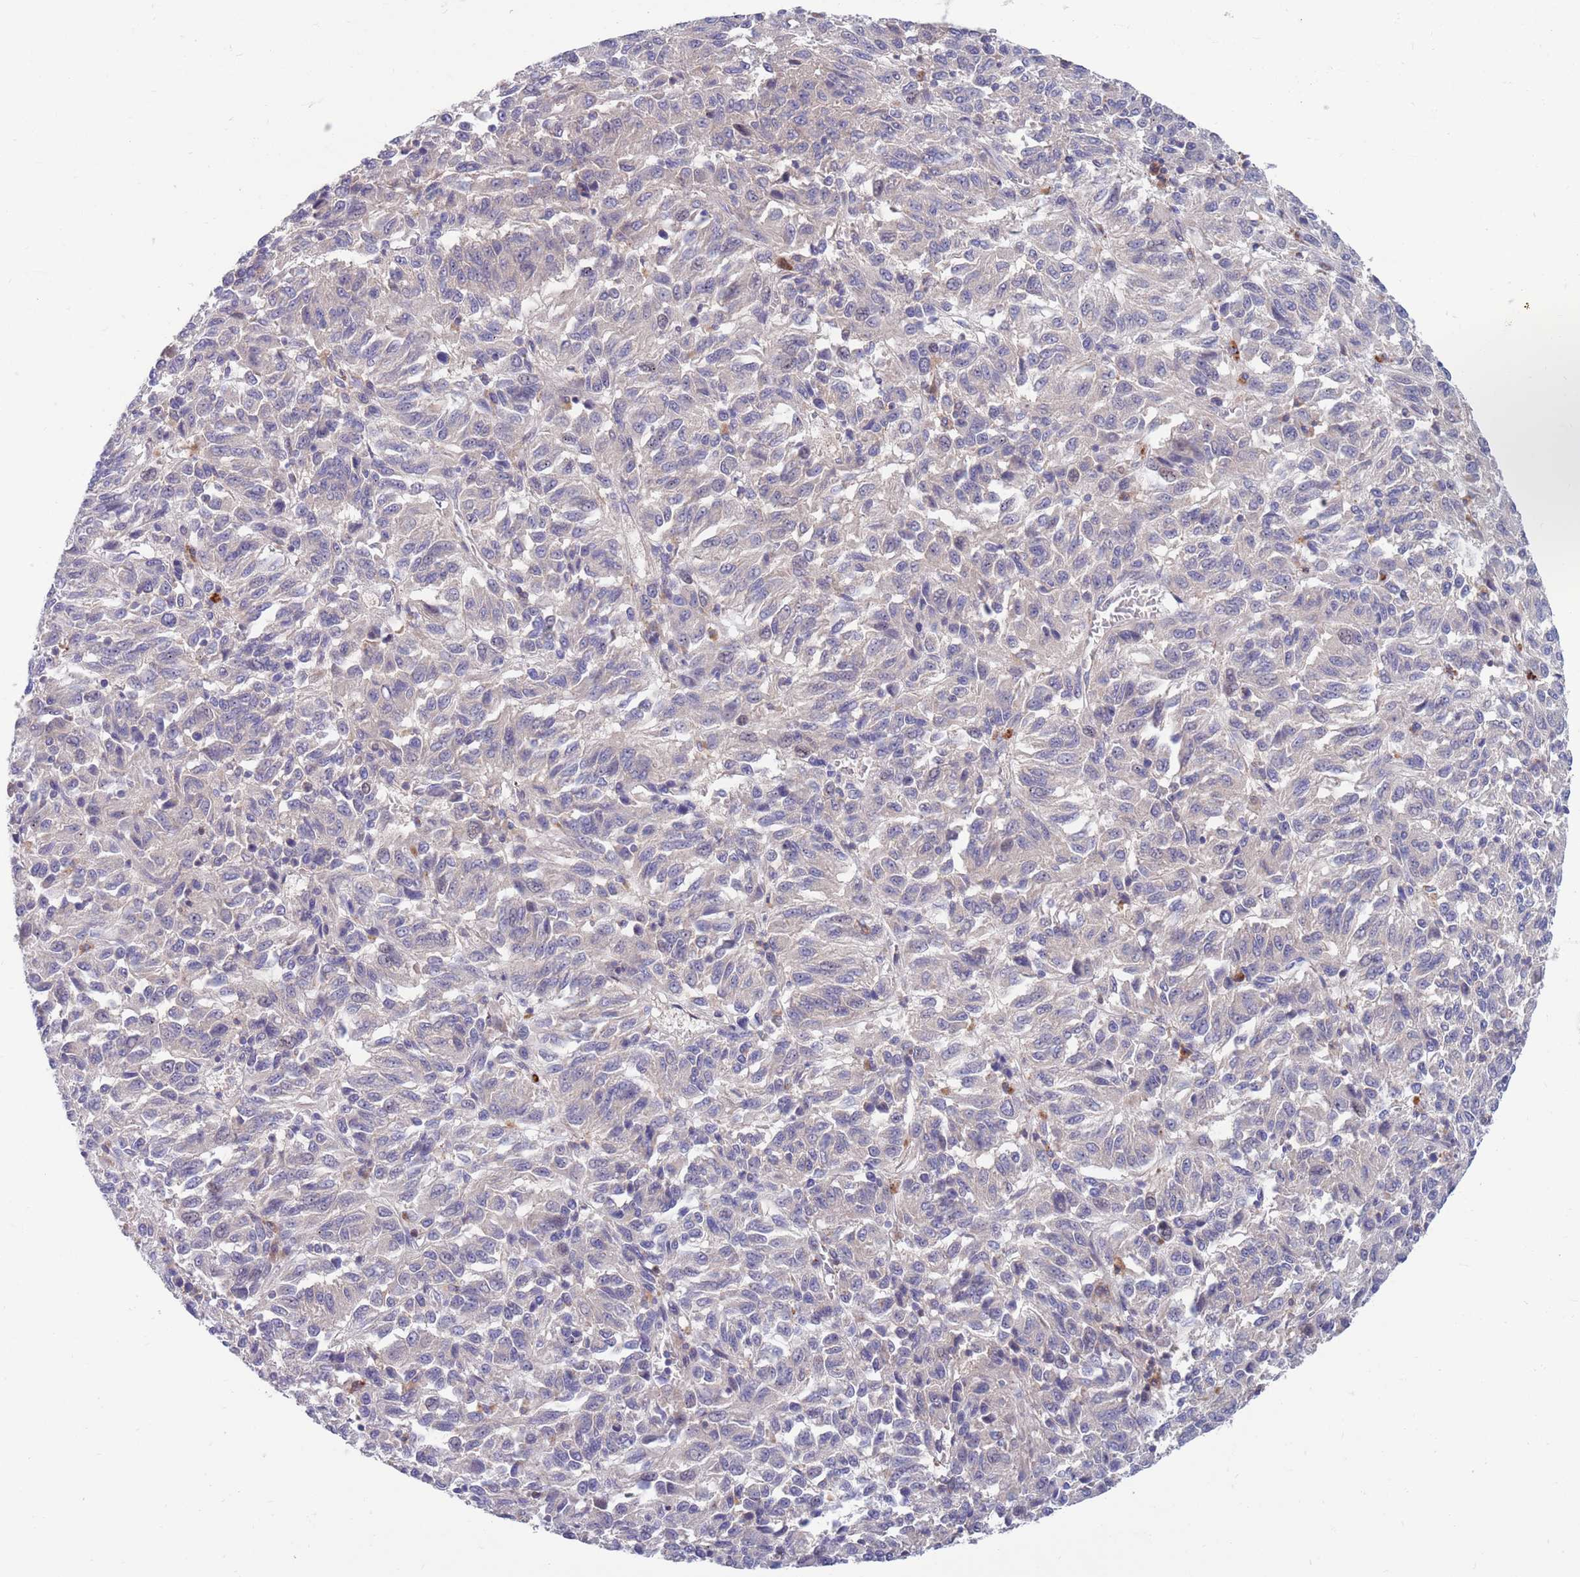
{"staining": {"intensity": "negative", "quantity": "none", "location": "none"}, "tissue": "melanoma", "cell_type": "Tumor cells", "image_type": "cancer", "snomed": [{"axis": "morphology", "description": "Malignant melanoma, Metastatic site"}, {"axis": "topography", "description": "Lung"}], "caption": "Immunohistochemical staining of malignant melanoma (metastatic site) shows no significant staining in tumor cells. The staining was performed using DAB (3,3'-diaminobenzidine) to visualize the protein expression in brown, while the nuclei were stained in blue with hematoxylin (Magnification: 20x).", "gene": "KLHL29", "patient": {"sex": "male", "age": 64}}